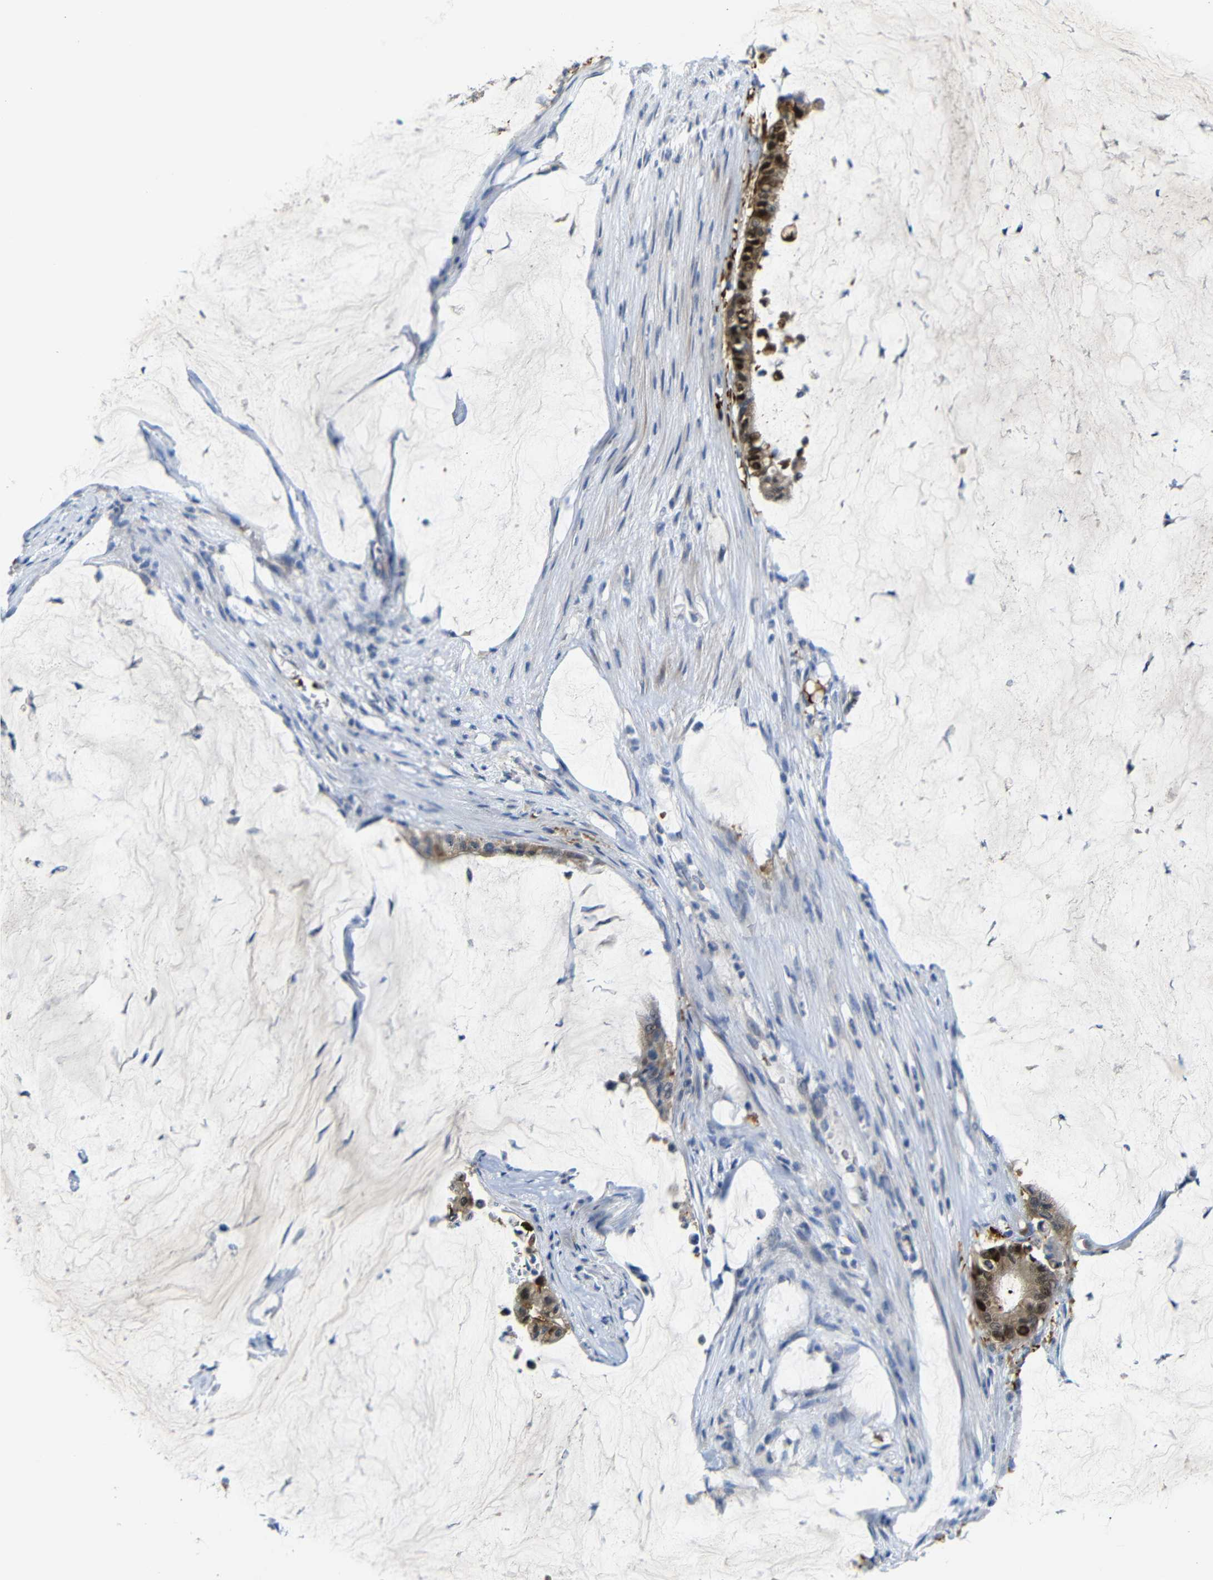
{"staining": {"intensity": "moderate", "quantity": ">75%", "location": "cytoplasmic/membranous,nuclear"}, "tissue": "pancreatic cancer", "cell_type": "Tumor cells", "image_type": "cancer", "snomed": [{"axis": "morphology", "description": "Adenocarcinoma, NOS"}, {"axis": "topography", "description": "Pancreas"}], "caption": "Pancreatic adenocarcinoma tissue displays moderate cytoplasmic/membranous and nuclear staining in approximately >75% of tumor cells The staining was performed using DAB (3,3'-diaminobenzidine) to visualize the protein expression in brown, while the nuclei were stained in blue with hematoxylin (Magnification: 20x).", "gene": "TBC1D32", "patient": {"sex": "male", "age": 41}}